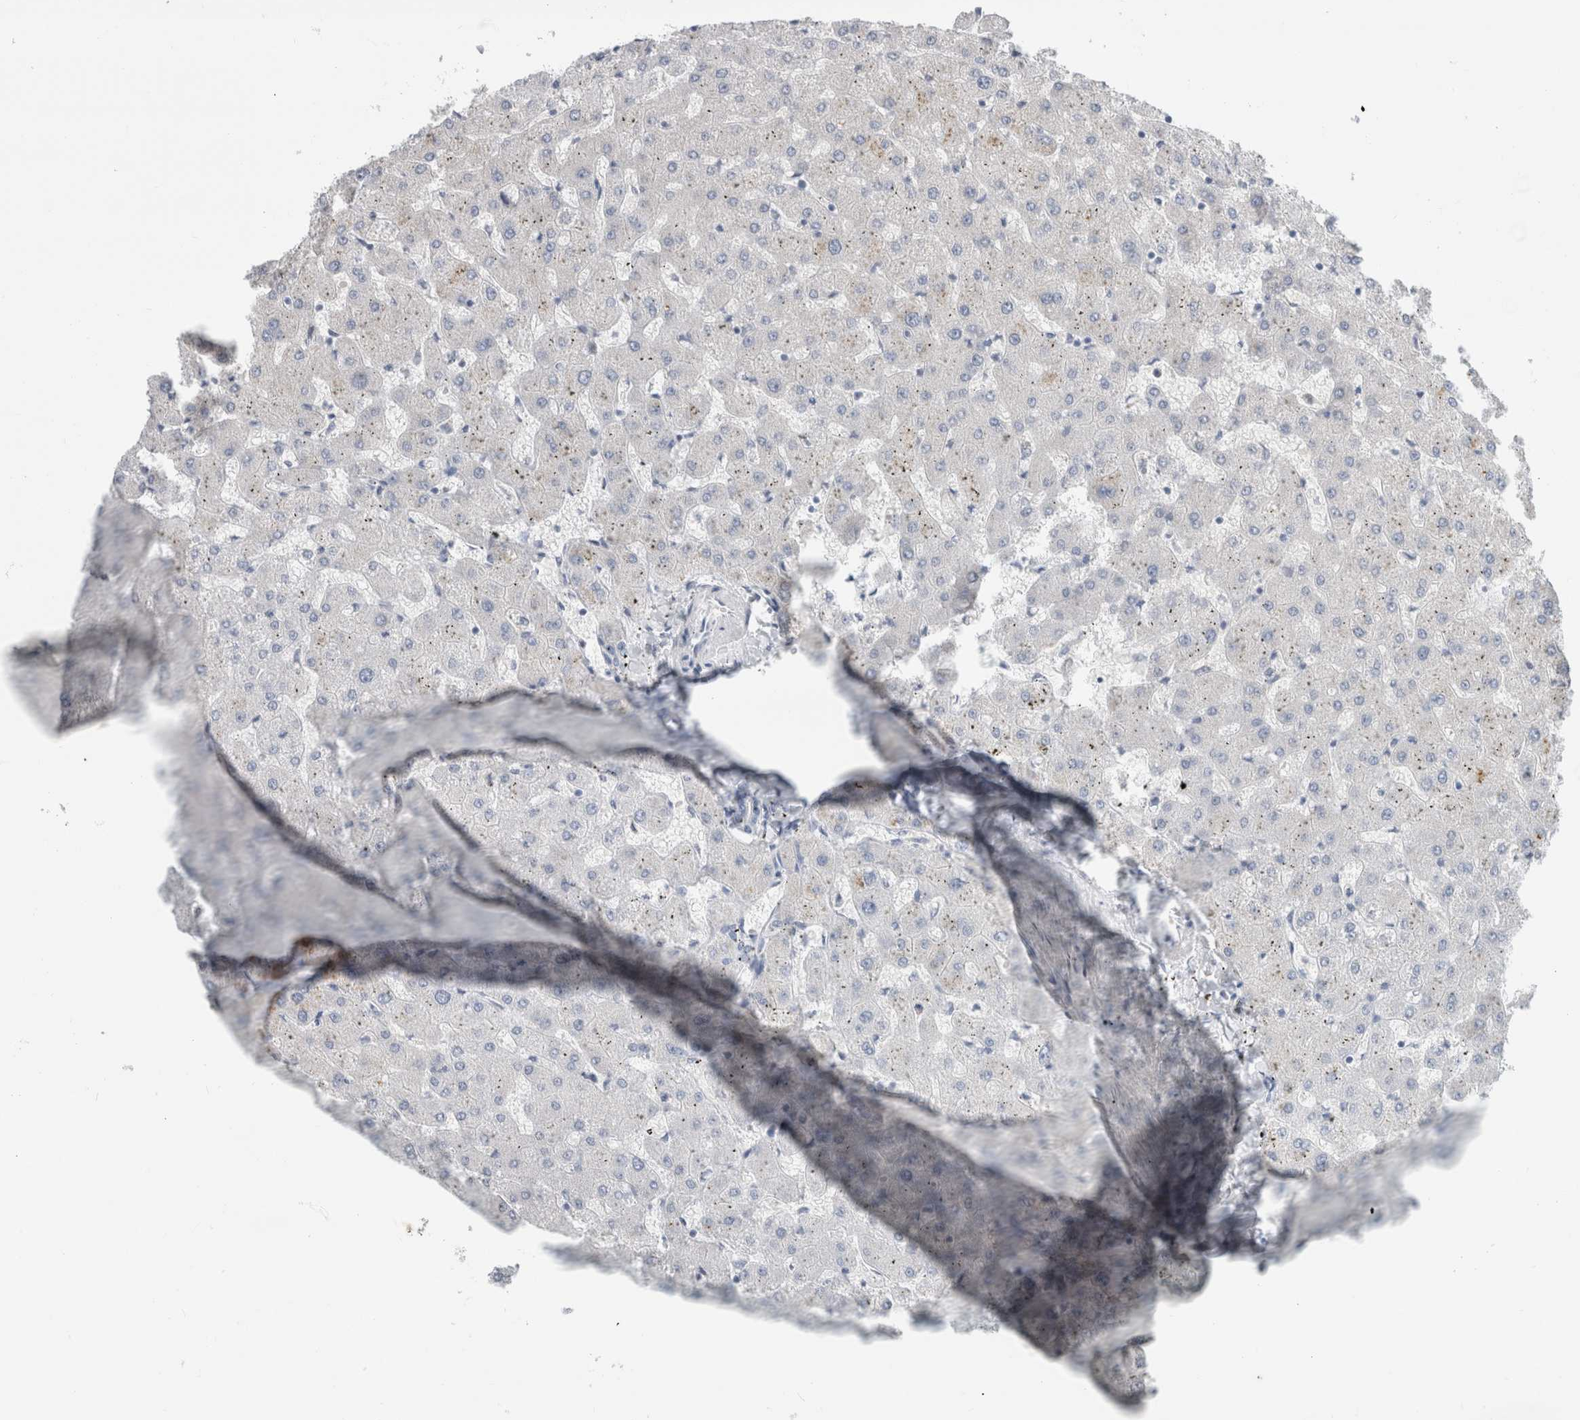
{"staining": {"intensity": "negative", "quantity": "none", "location": "none"}, "tissue": "liver", "cell_type": "Cholangiocytes", "image_type": "normal", "snomed": [{"axis": "morphology", "description": "Normal tissue, NOS"}, {"axis": "topography", "description": "Liver"}], "caption": "DAB immunohistochemical staining of unremarkable human liver demonstrates no significant expression in cholangiocytes.", "gene": "SCGB1A1", "patient": {"sex": "female", "age": 63}}